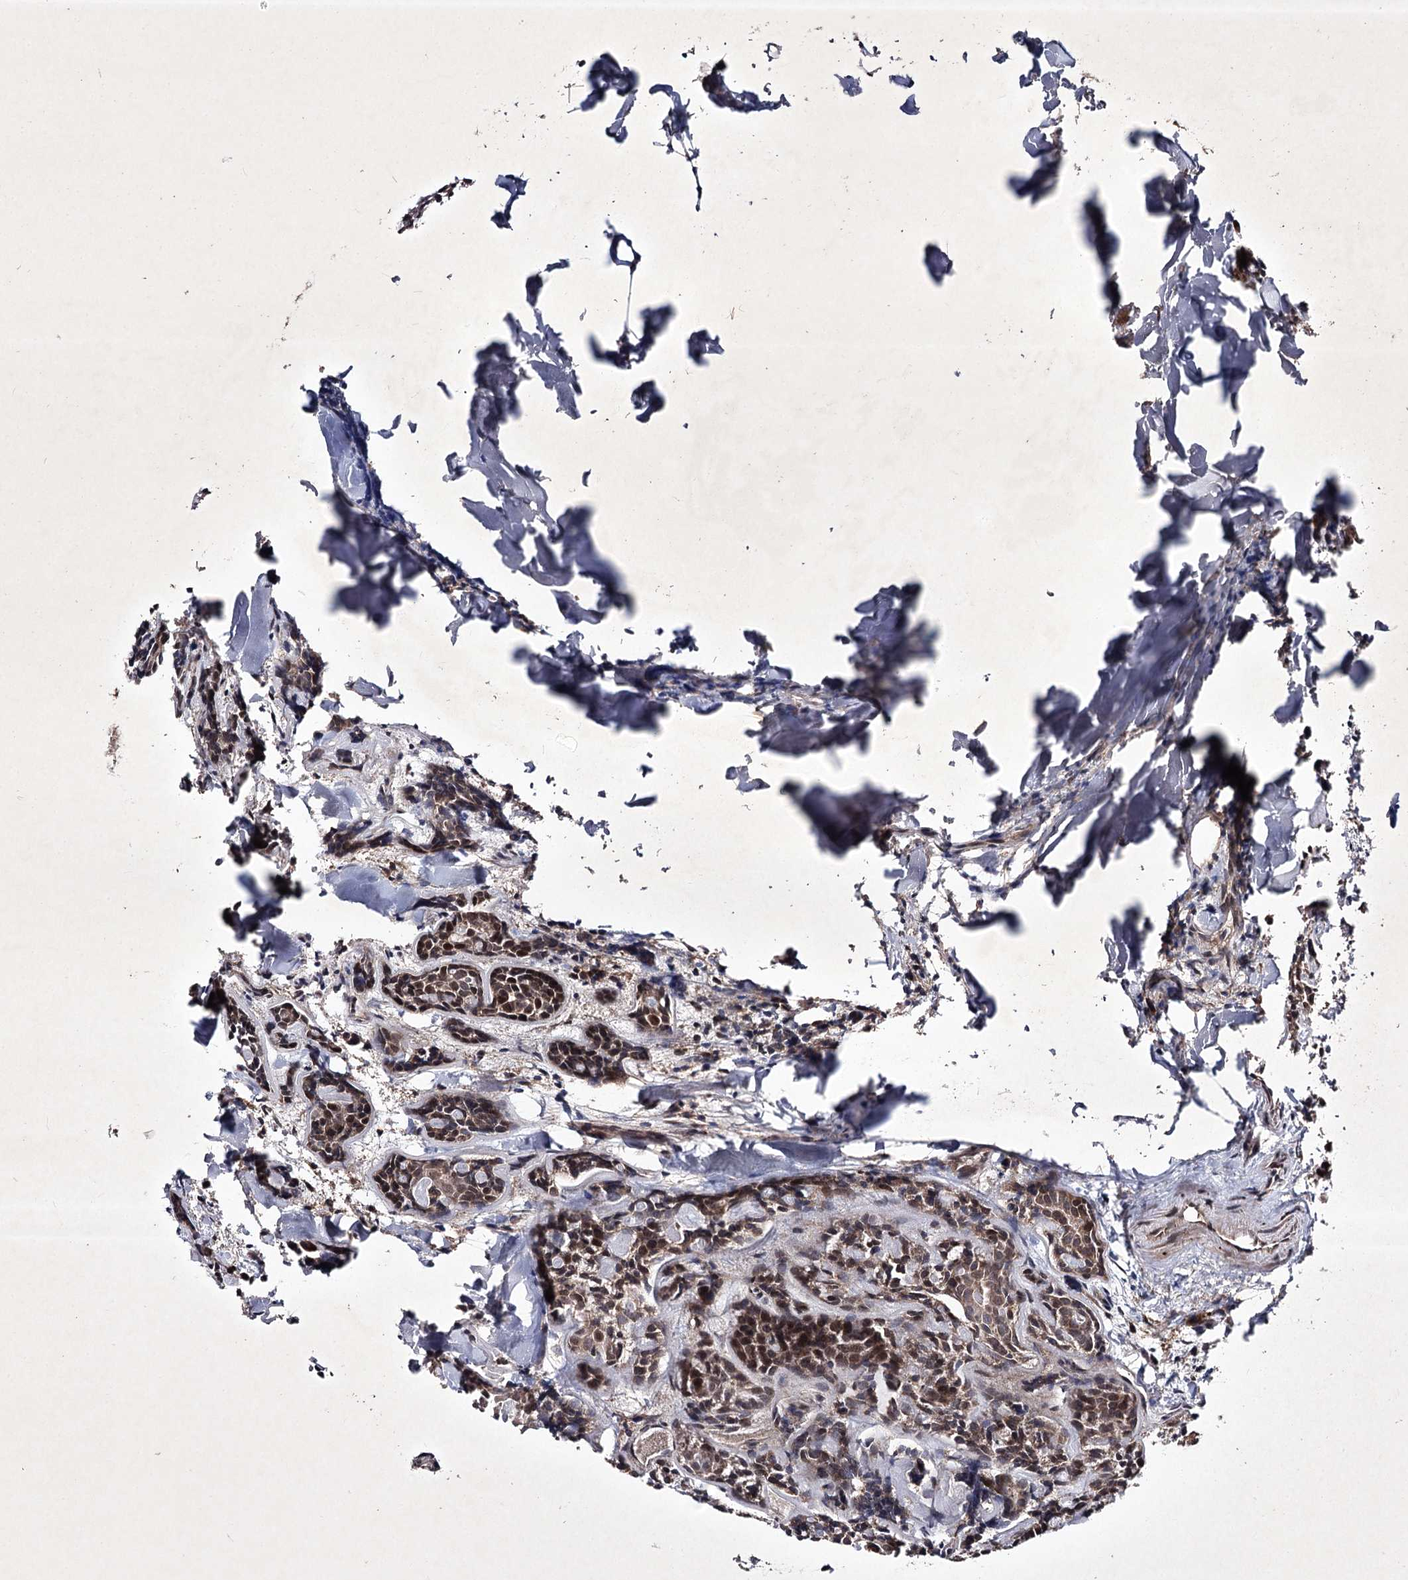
{"staining": {"intensity": "moderate", "quantity": ">75%", "location": "nuclear"}, "tissue": "head and neck cancer", "cell_type": "Tumor cells", "image_type": "cancer", "snomed": [{"axis": "morphology", "description": "Adenocarcinoma, NOS"}, {"axis": "topography", "description": "Salivary gland"}, {"axis": "topography", "description": "Head-Neck"}], "caption": "Protein staining displays moderate nuclear staining in approximately >75% of tumor cells in adenocarcinoma (head and neck).", "gene": "ALG9", "patient": {"sex": "female", "age": 63}}